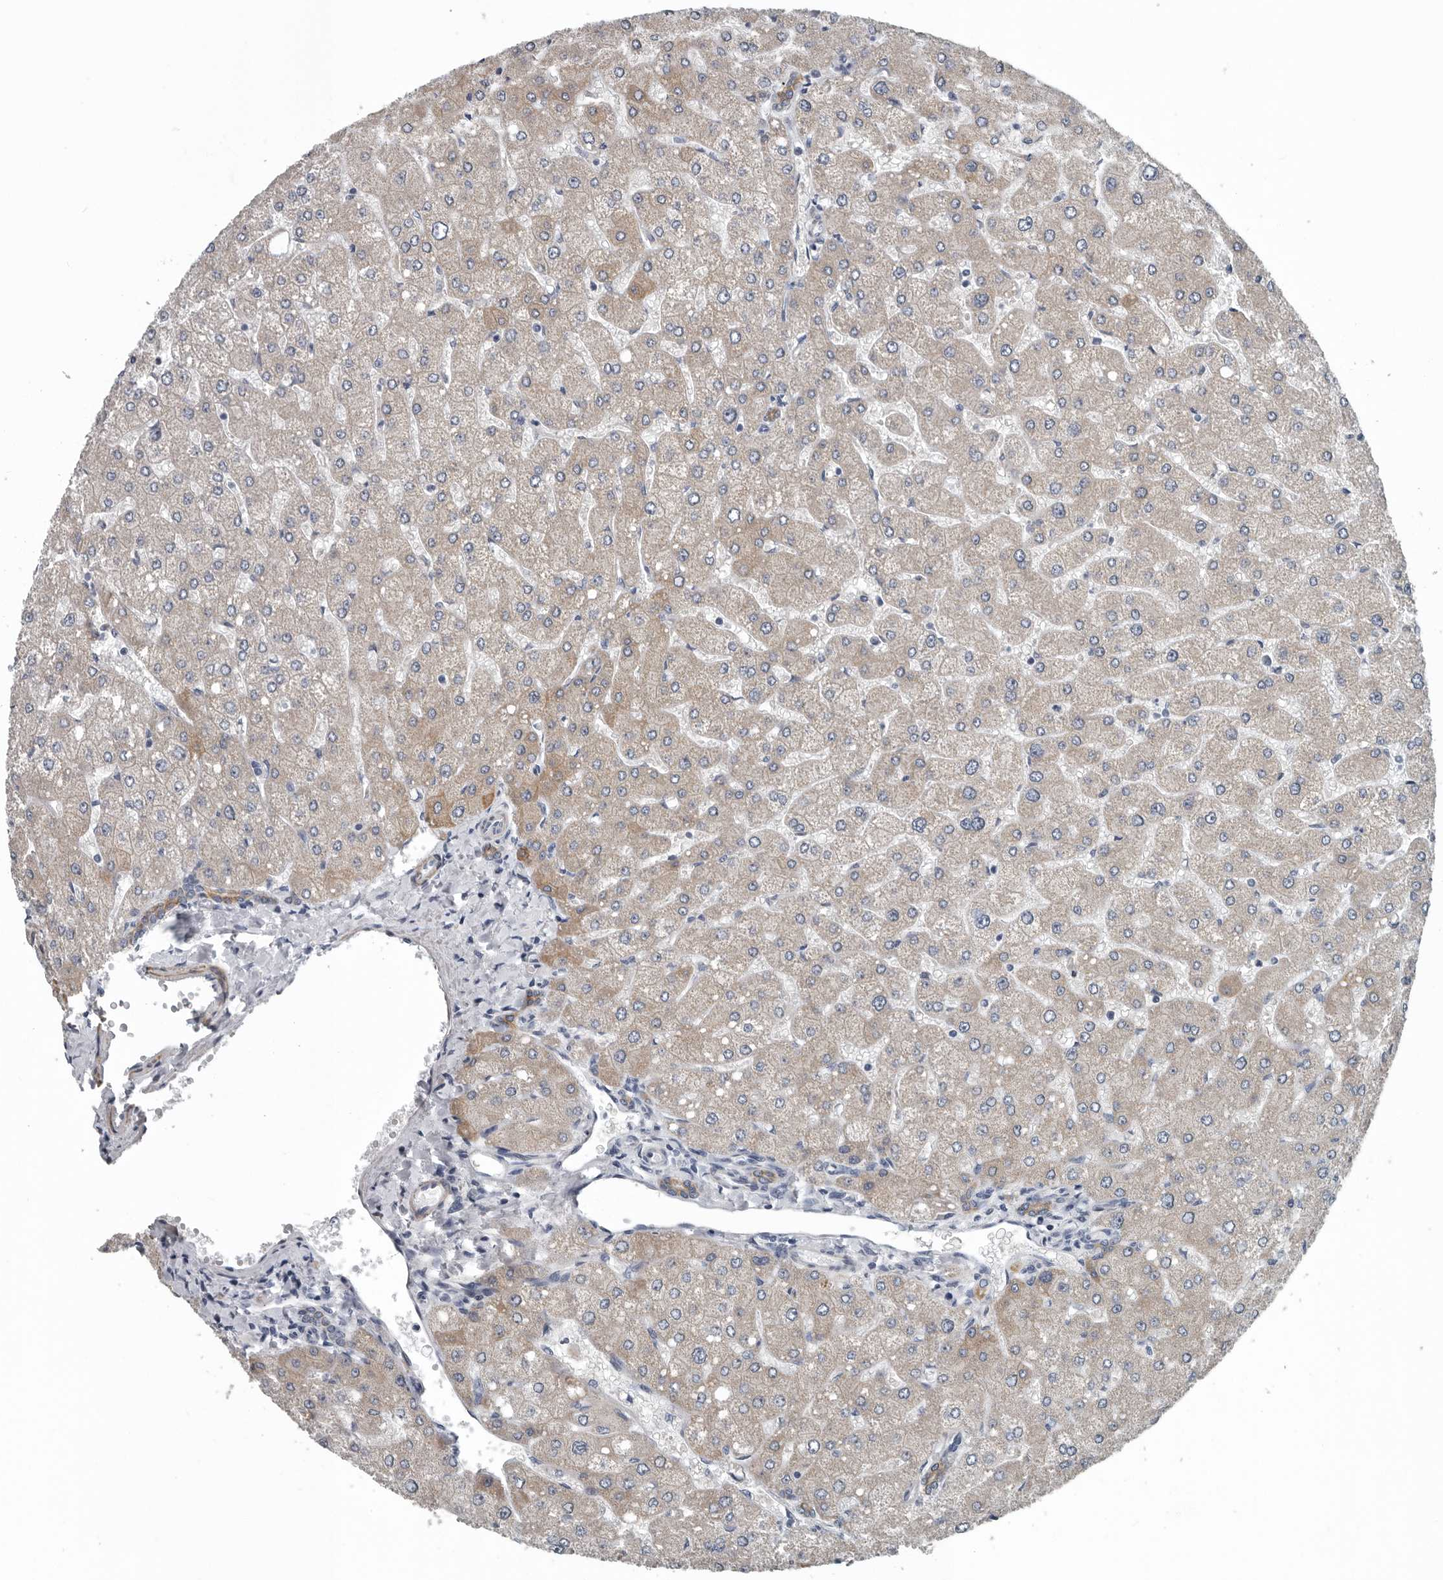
{"staining": {"intensity": "moderate", "quantity": ">75%", "location": "cytoplasmic/membranous"}, "tissue": "liver", "cell_type": "Cholangiocytes", "image_type": "normal", "snomed": [{"axis": "morphology", "description": "Normal tissue, NOS"}, {"axis": "topography", "description": "Liver"}], "caption": "Immunohistochemistry (IHC) staining of normal liver, which exhibits medium levels of moderate cytoplasmic/membranous expression in approximately >75% of cholangiocytes indicating moderate cytoplasmic/membranous protein staining. The staining was performed using DAB (3,3'-diaminobenzidine) (brown) for protein detection and nuclei were counterstained in hematoxylin (blue).", "gene": "DPY19L4", "patient": {"sex": "male", "age": 55}}